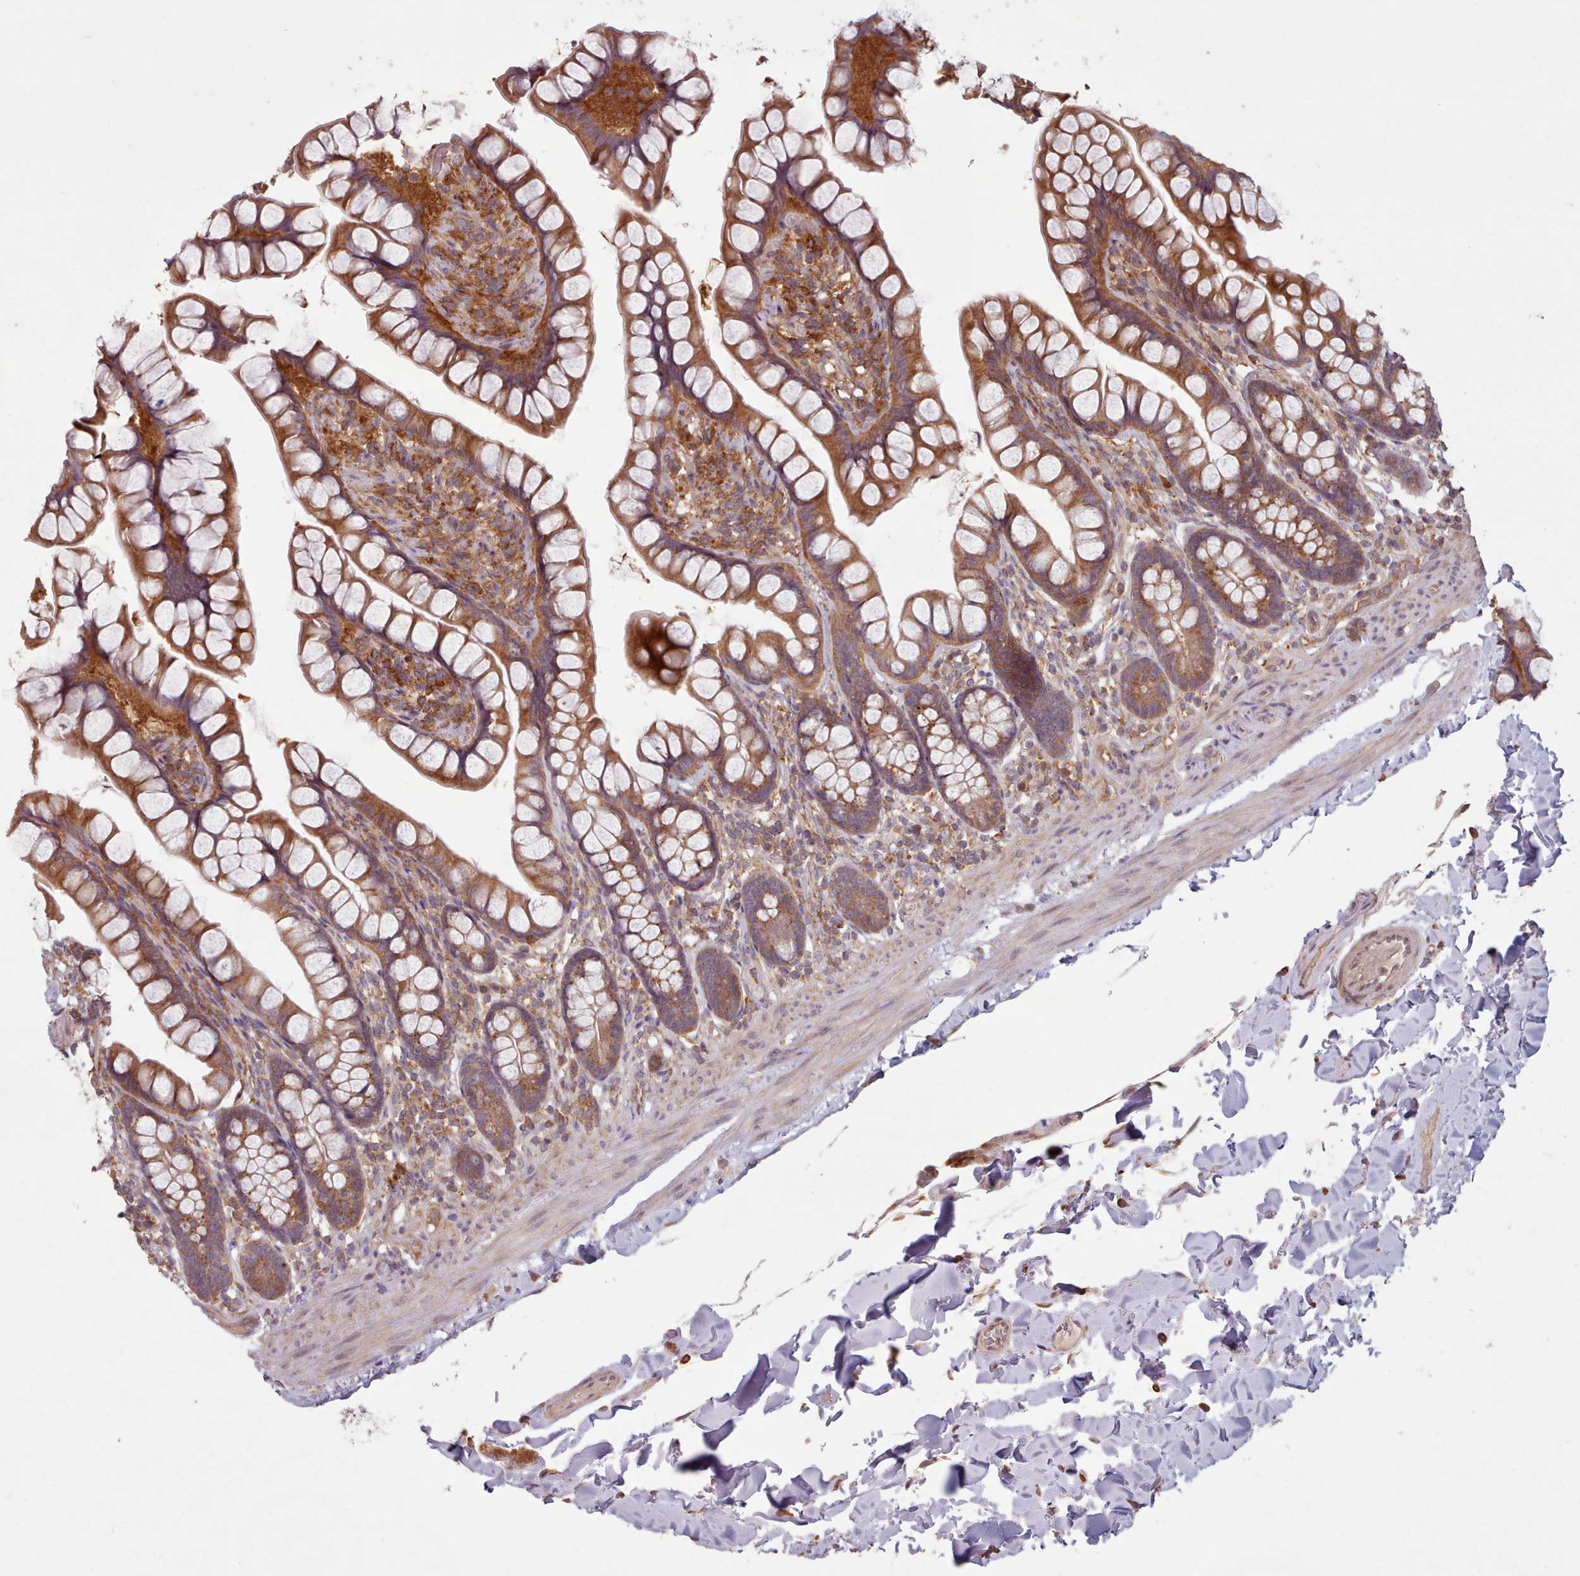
{"staining": {"intensity": "moderate", "quantity": ">75%", "location": "cytoplasmic/membranous"}, "tissue": "small intestine", "cell_type": "Glandular cells", "image_type": "normal", "snomed": [{"axis": "morphology", "description": "Normal tissue, NOS"}, {"axis": "topography", "description": "Small intestine"}], "caption": "High-power microscopy captured an immunohistochemistry (IHC) photomicrograph of benign small intestine, revealing moderate cytoplasmic/membranous staining in about >75% of glandular cells.", "gene": "WASHC2A", "patient": {"sex": "male", "age": 70}}